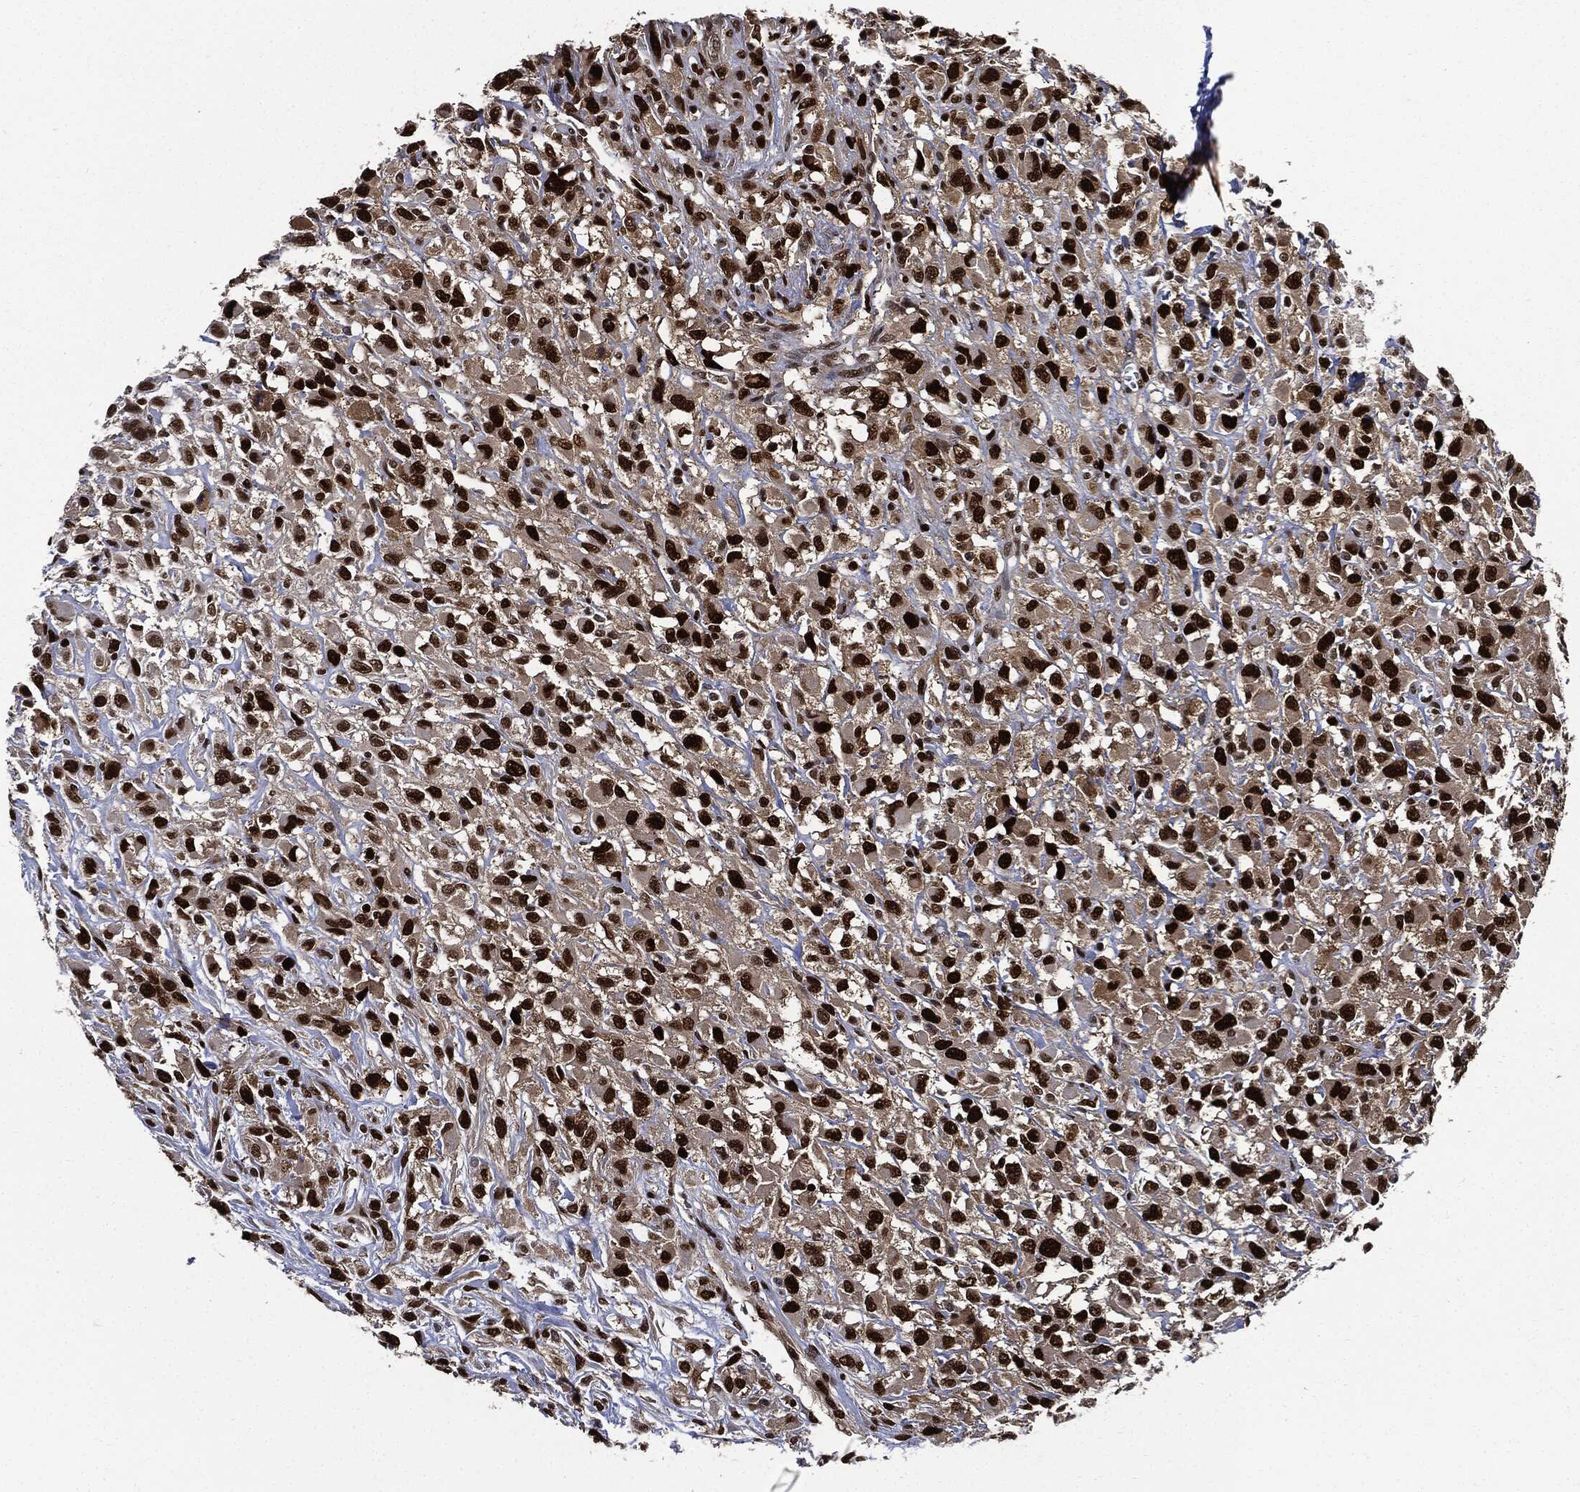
{"staining": {"intensity": "strong", "quantity": ">75%", "location": "nuclear"}, "tissue": "head and neck cancer", "cell_type": "Tumor cells", "image_type": "cancer", "snomed": [{"axis": "morphology", "description": "Squamous cell carcinoma, NOS"}, {"axis": "morphology", "description": "Squamous cell carcinoma, metastatic, NOS"}, {"axis": "topography", "description": "Oral tissue"}, {"axis": "topography", "description": "Head-Neck"}], "caption": "This is a micrograph of immunohistochemistry staining of head and neck cancer (squamous cell carcinoma), which shows strong expression in the nuclear of tumor cells.", "gene": "PCNA", "patient": {"sex": "female", "age": 85}}